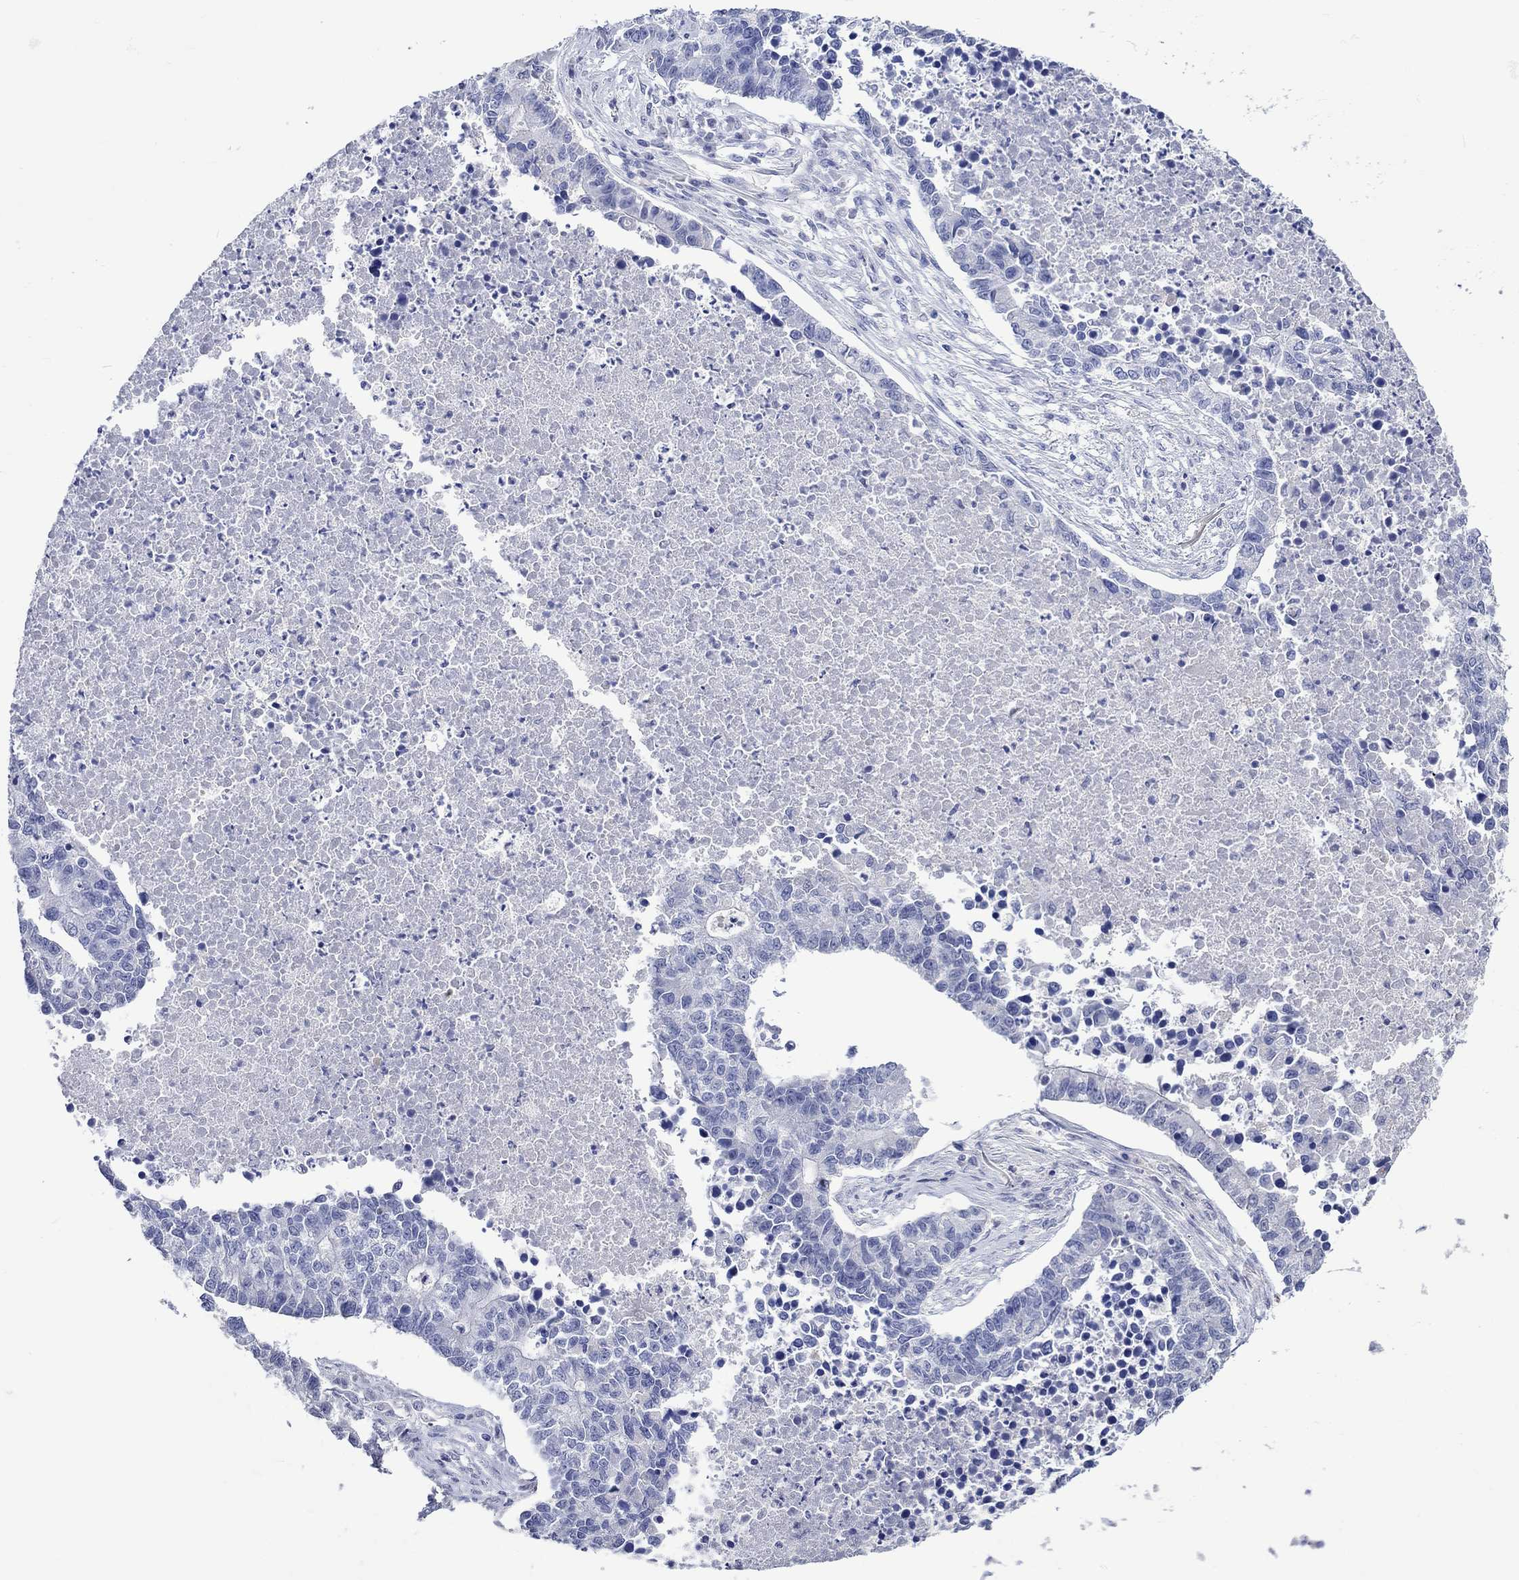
{"staining": {"intensity": "negative", "quantity": "none", "location": "none"}, "tissue": "lung cancer", "cell_type": "Tumor cells", "image_type": "cancer", "snomed": [{"axis": "morphology", "description": "Adenocarcinoma, NOS"}, {"axis": "topography", "description": "Lung"}], "caption": "This is an IHC image of lung adenocarcinoma. There is no staining in tumor cells.", "gene": "KLHL35", "patient": {"sex": "male", "age": 57}}